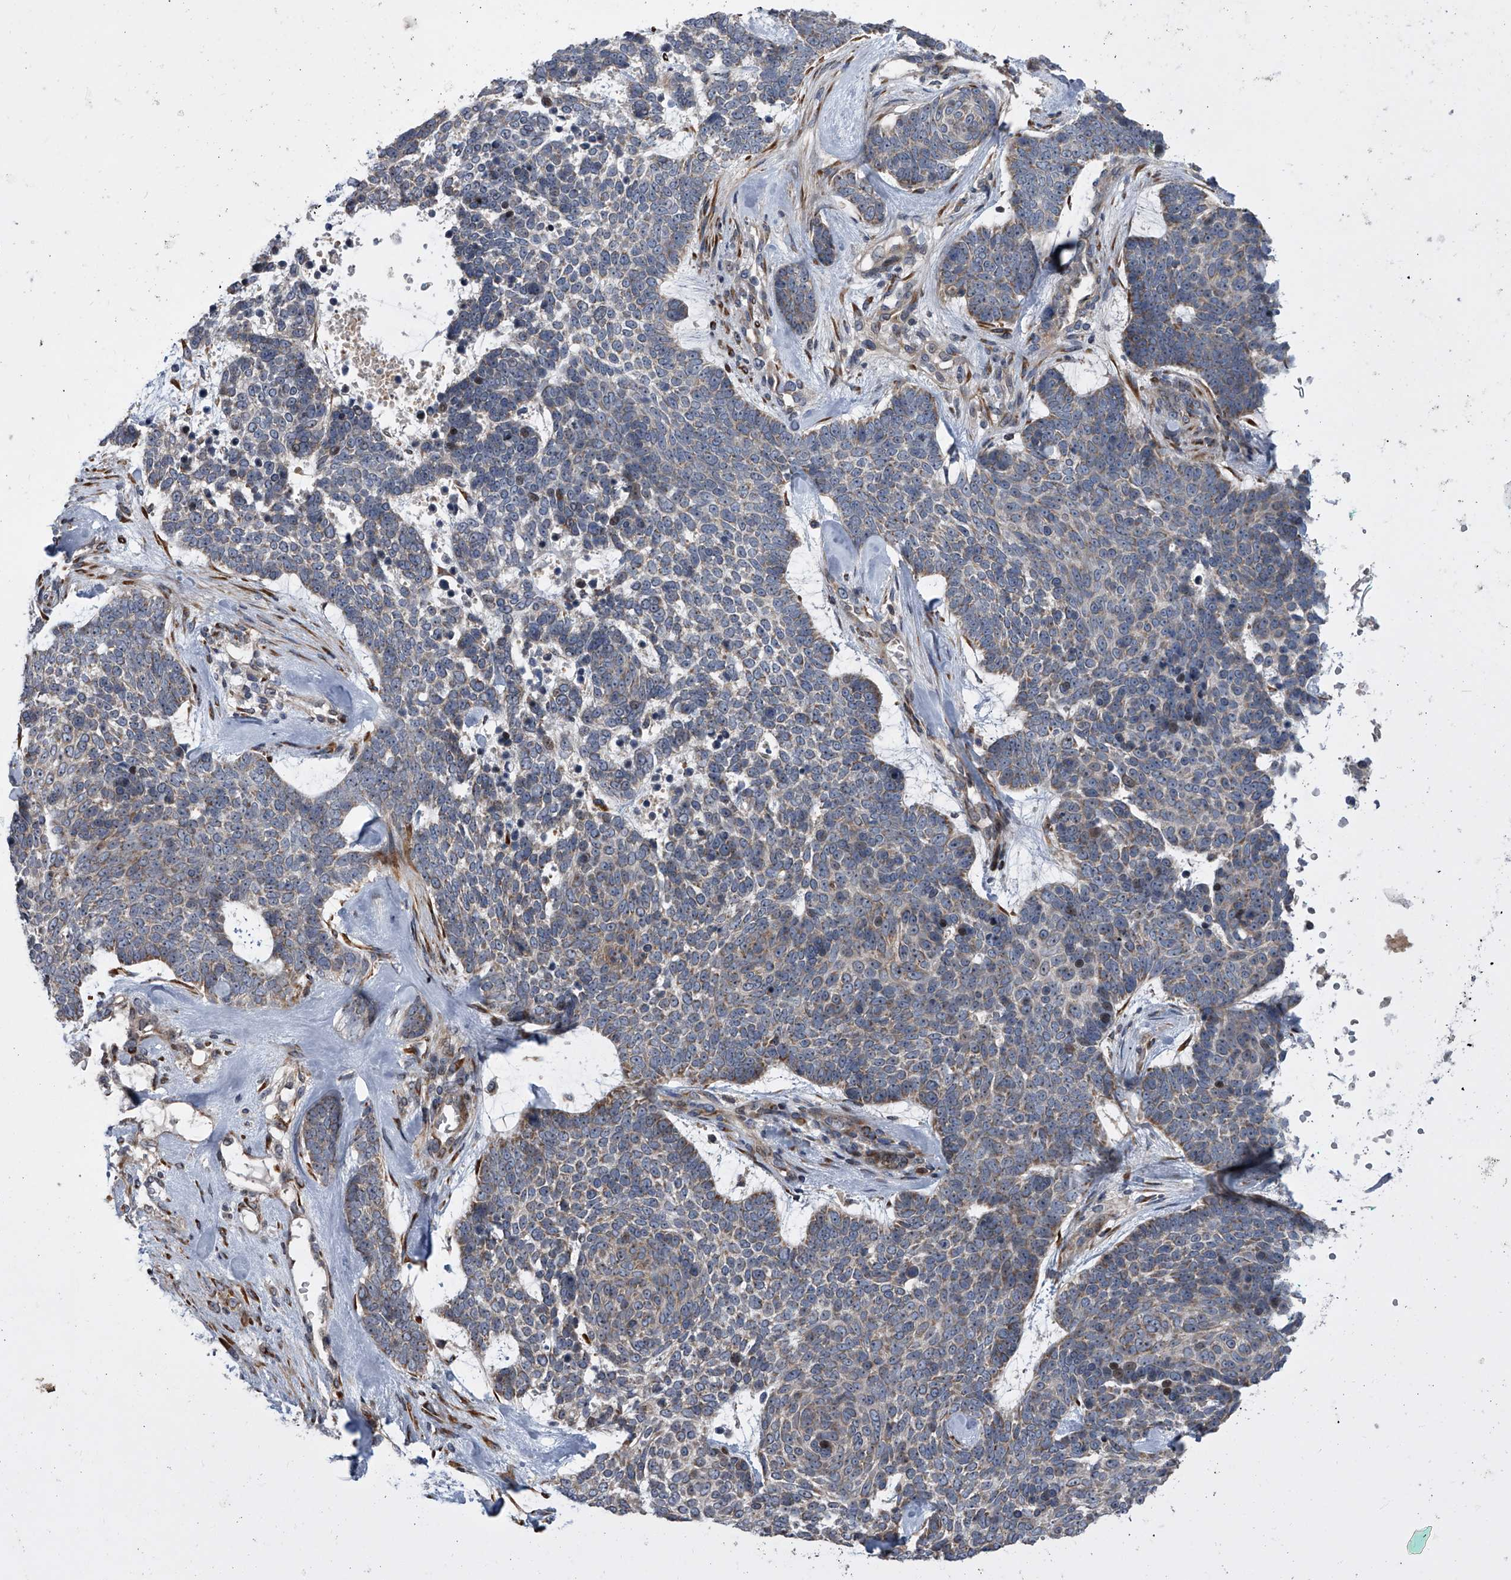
{"staining": {"intensity": "weak", "quantity": "25%-75%", "location": "cytoplasmic/membranous"}, "tissue": "skin cancer", "cell_type": "Tumor cells", "image_type": "cancer", "snomed": [{"axis": "morphology", "description": "Basal cell carcinoma"}, {"axis": "topography", "description": "Skin"}], "caption": "A photomicrograph of human skin basal cell carcinoma stained for a protein reveals weak cytoplasmic/membranous brown staining in tumor cells. Using DAB (brown) and hematoxylin (blue) stains, captured at high magnification using brightfield microscopy.", "gene": "DLGAP2", "patient": {"sex": "female", "age": 81}}